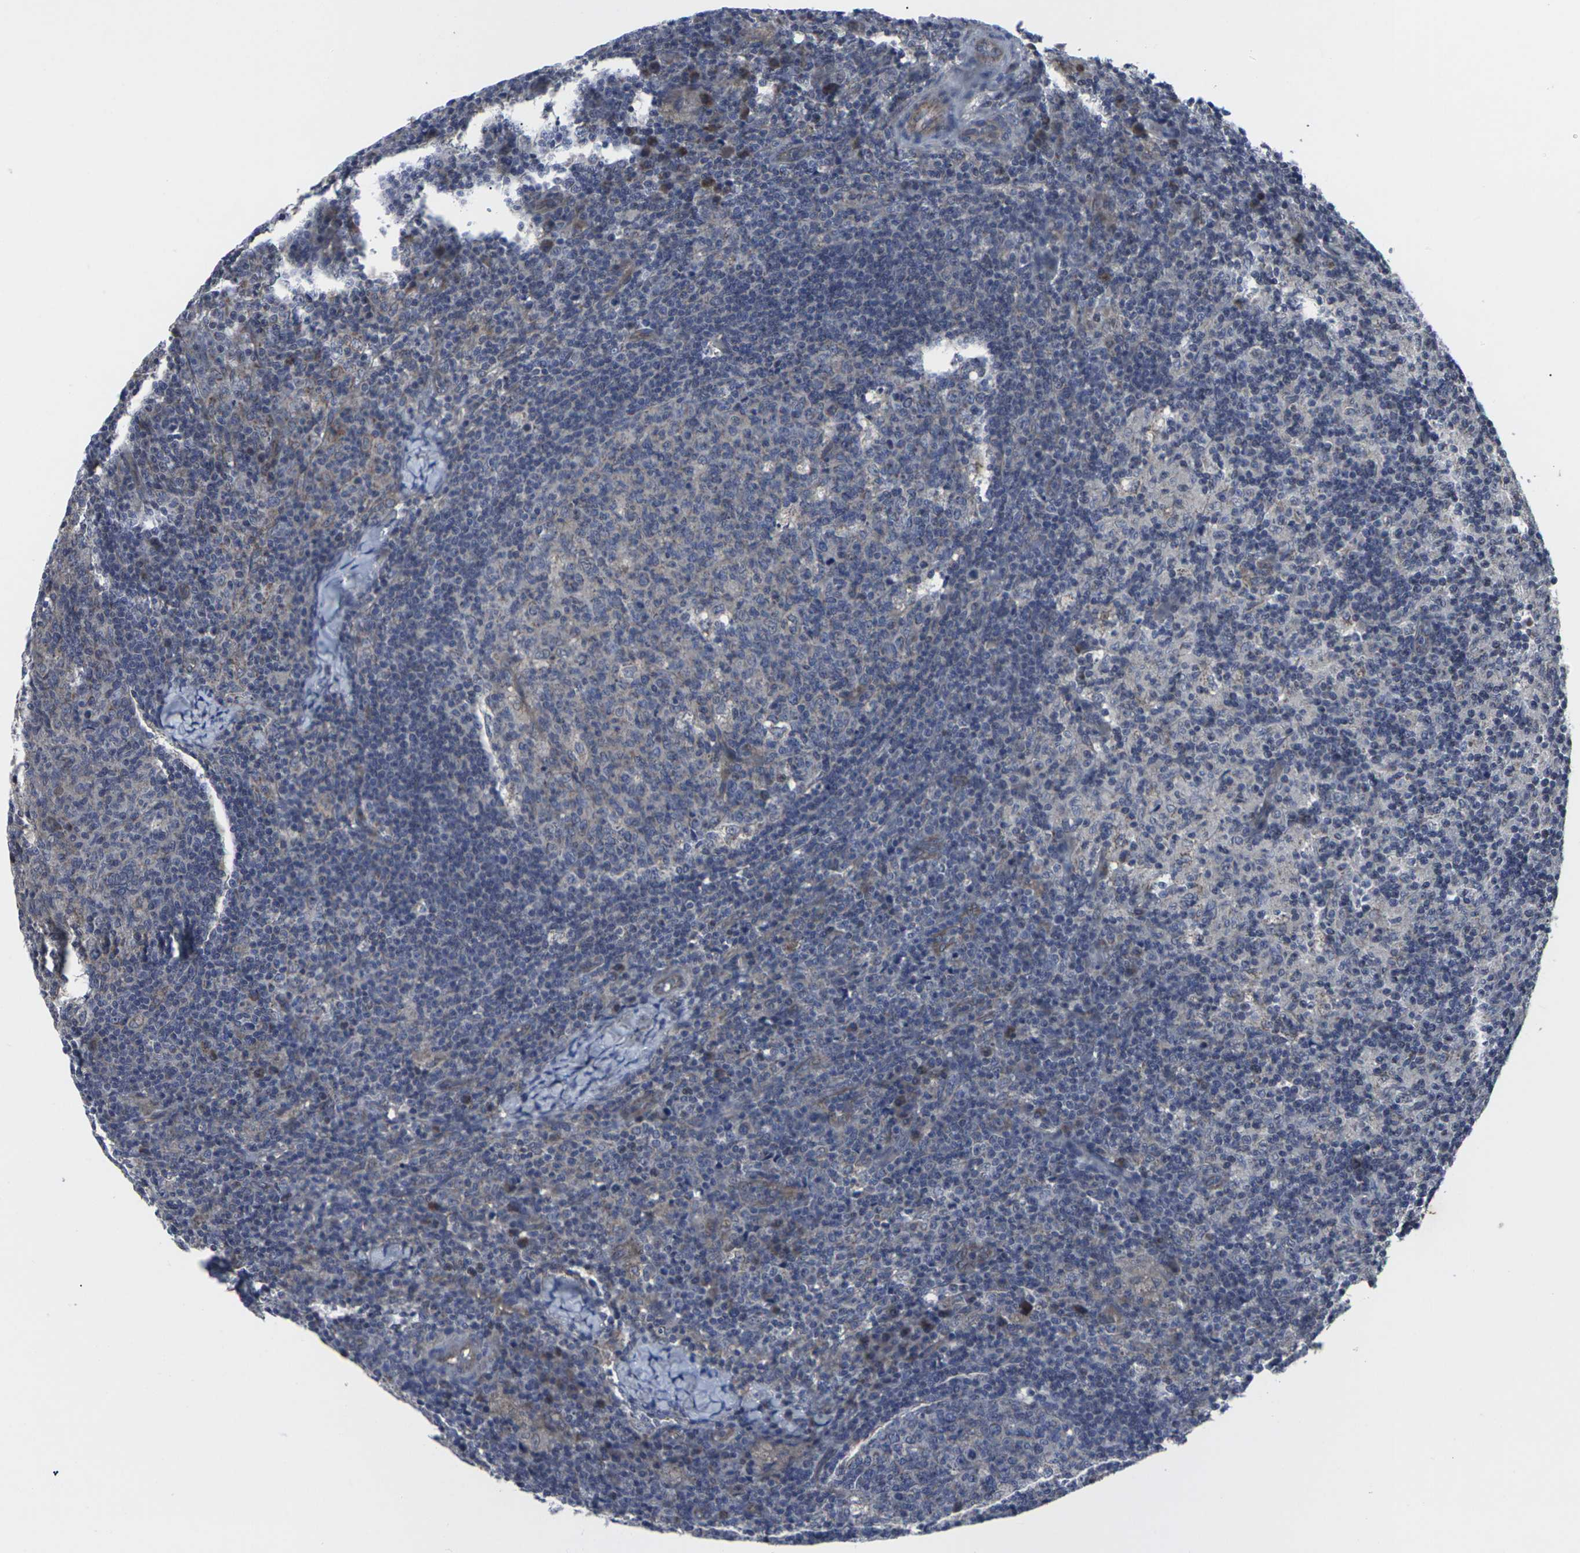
{"staining": {"intensity": "weak", "quantity": "<25%", "location": "cytoplasmic/membranous"}, "tissue": "lymph node", "cell_type": "Germinal center cells", "image_type": "normal", "snomed": [{"axis": "morphology", "description": "Normal tissue, NOS"}, {"axis": "morphology", "description": "Inflammation, NOS"}, {"axis": "topography", "description": "Lymph node"}], "caption": "Micrograph shows no significant protein positivity in germinal center cells of unremarkable lymph node. The staining is performed using DAB (3,3'-diaminobenzidine) brown chromogen with nuclei counter-stained in using hematoxylin.", "gene": "MAPKAPK2", "patient": {"sex": "male", "age": 55}}